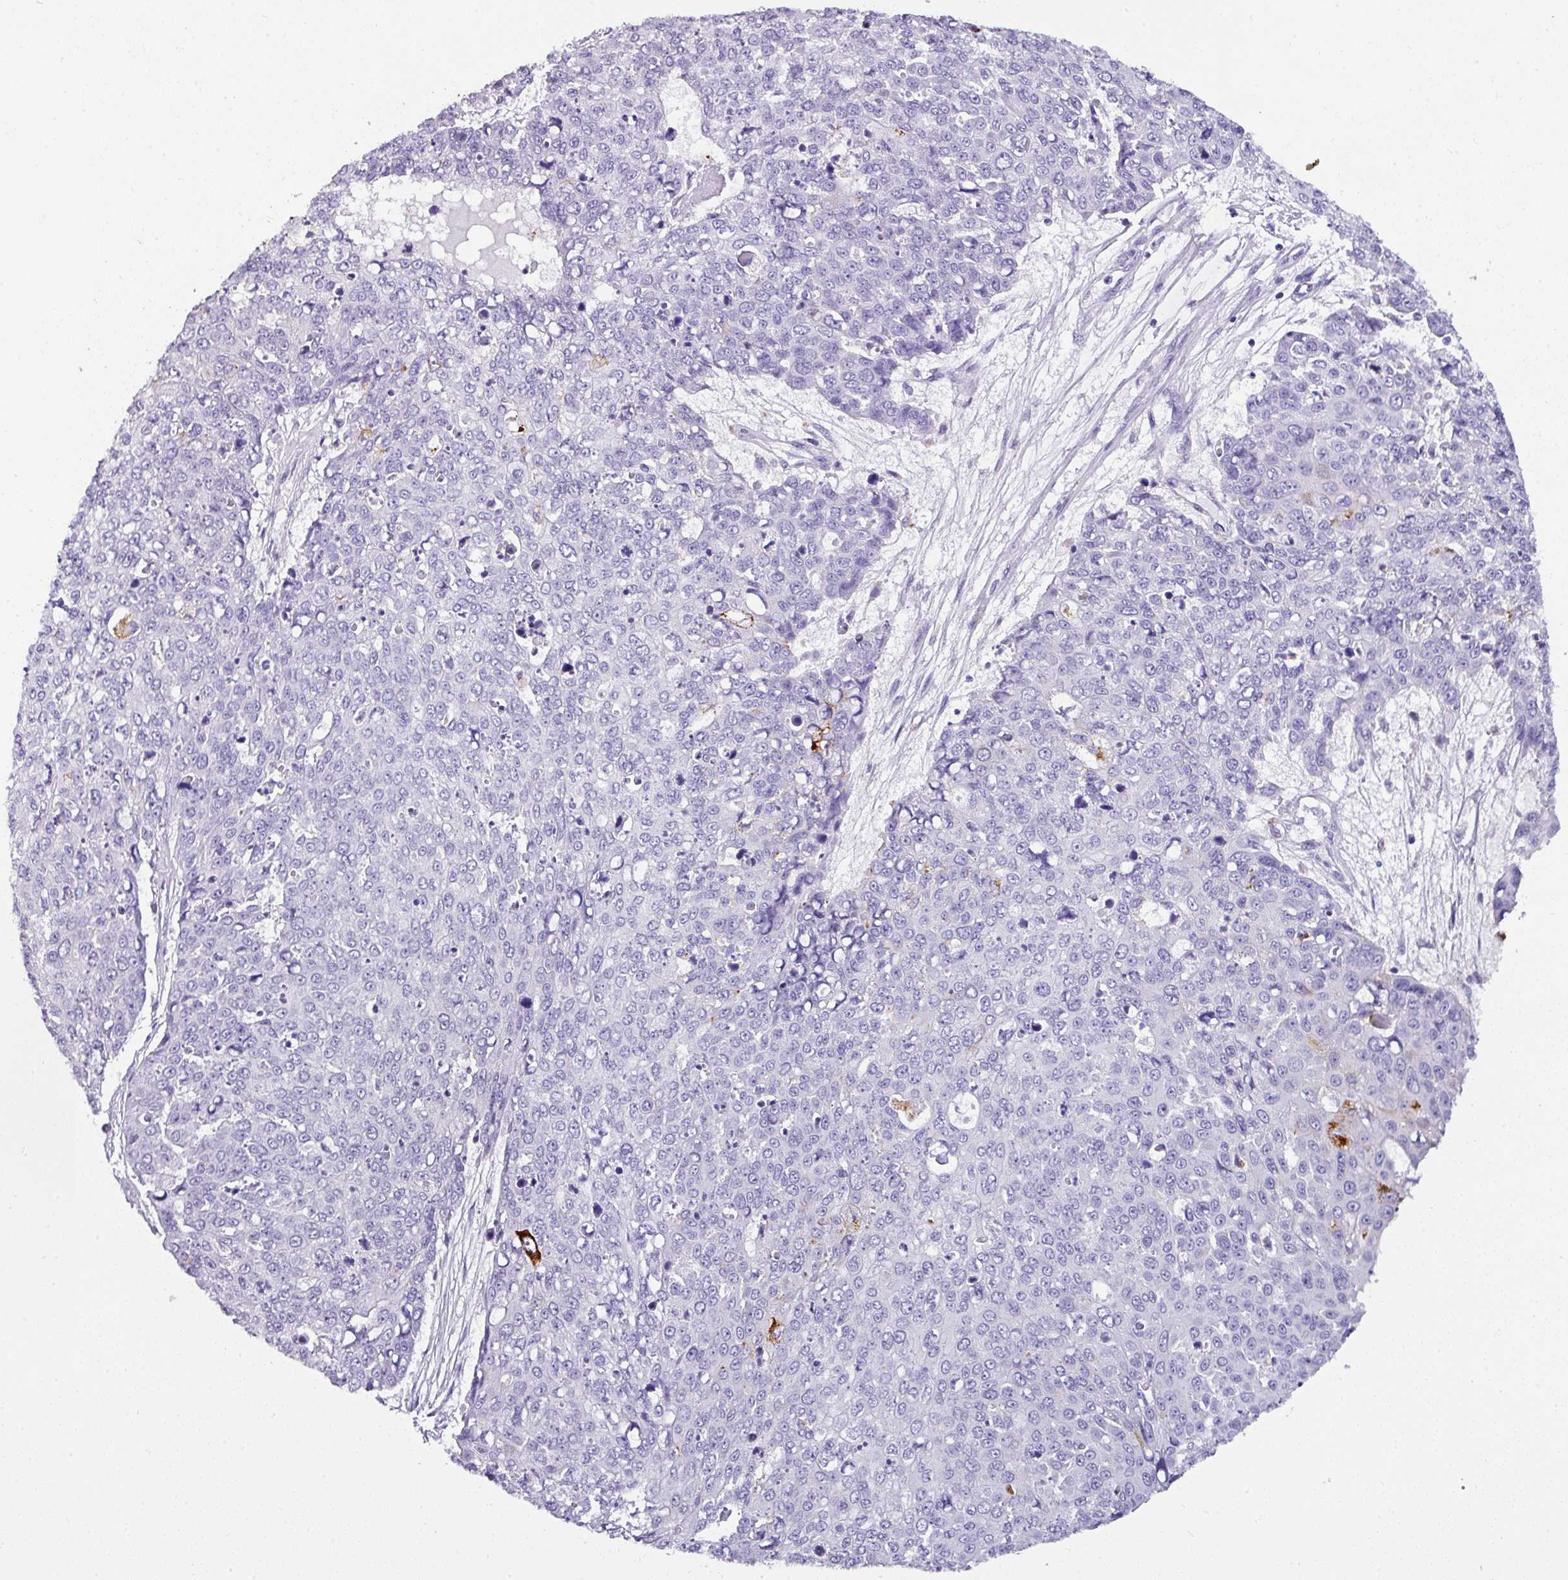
{"staining": {"intensity": "negative", "quantity": "none", "location": "none"}, "tissue": "skin cancer", "cell_type": "Tumor cells", "image_type": "cancer", "snomed": [{"axis": "morphology", "description": "Squamous cell carcinoma, NOS"}, {"axis": "topography", "description": "Skin"}], "caption": "Immunohistochemistry (IHC) of skin cancer exhibits no positivity in tumor cells.", "gene": "NAPSA", "patient": {"sex": "male", "age": 71}}